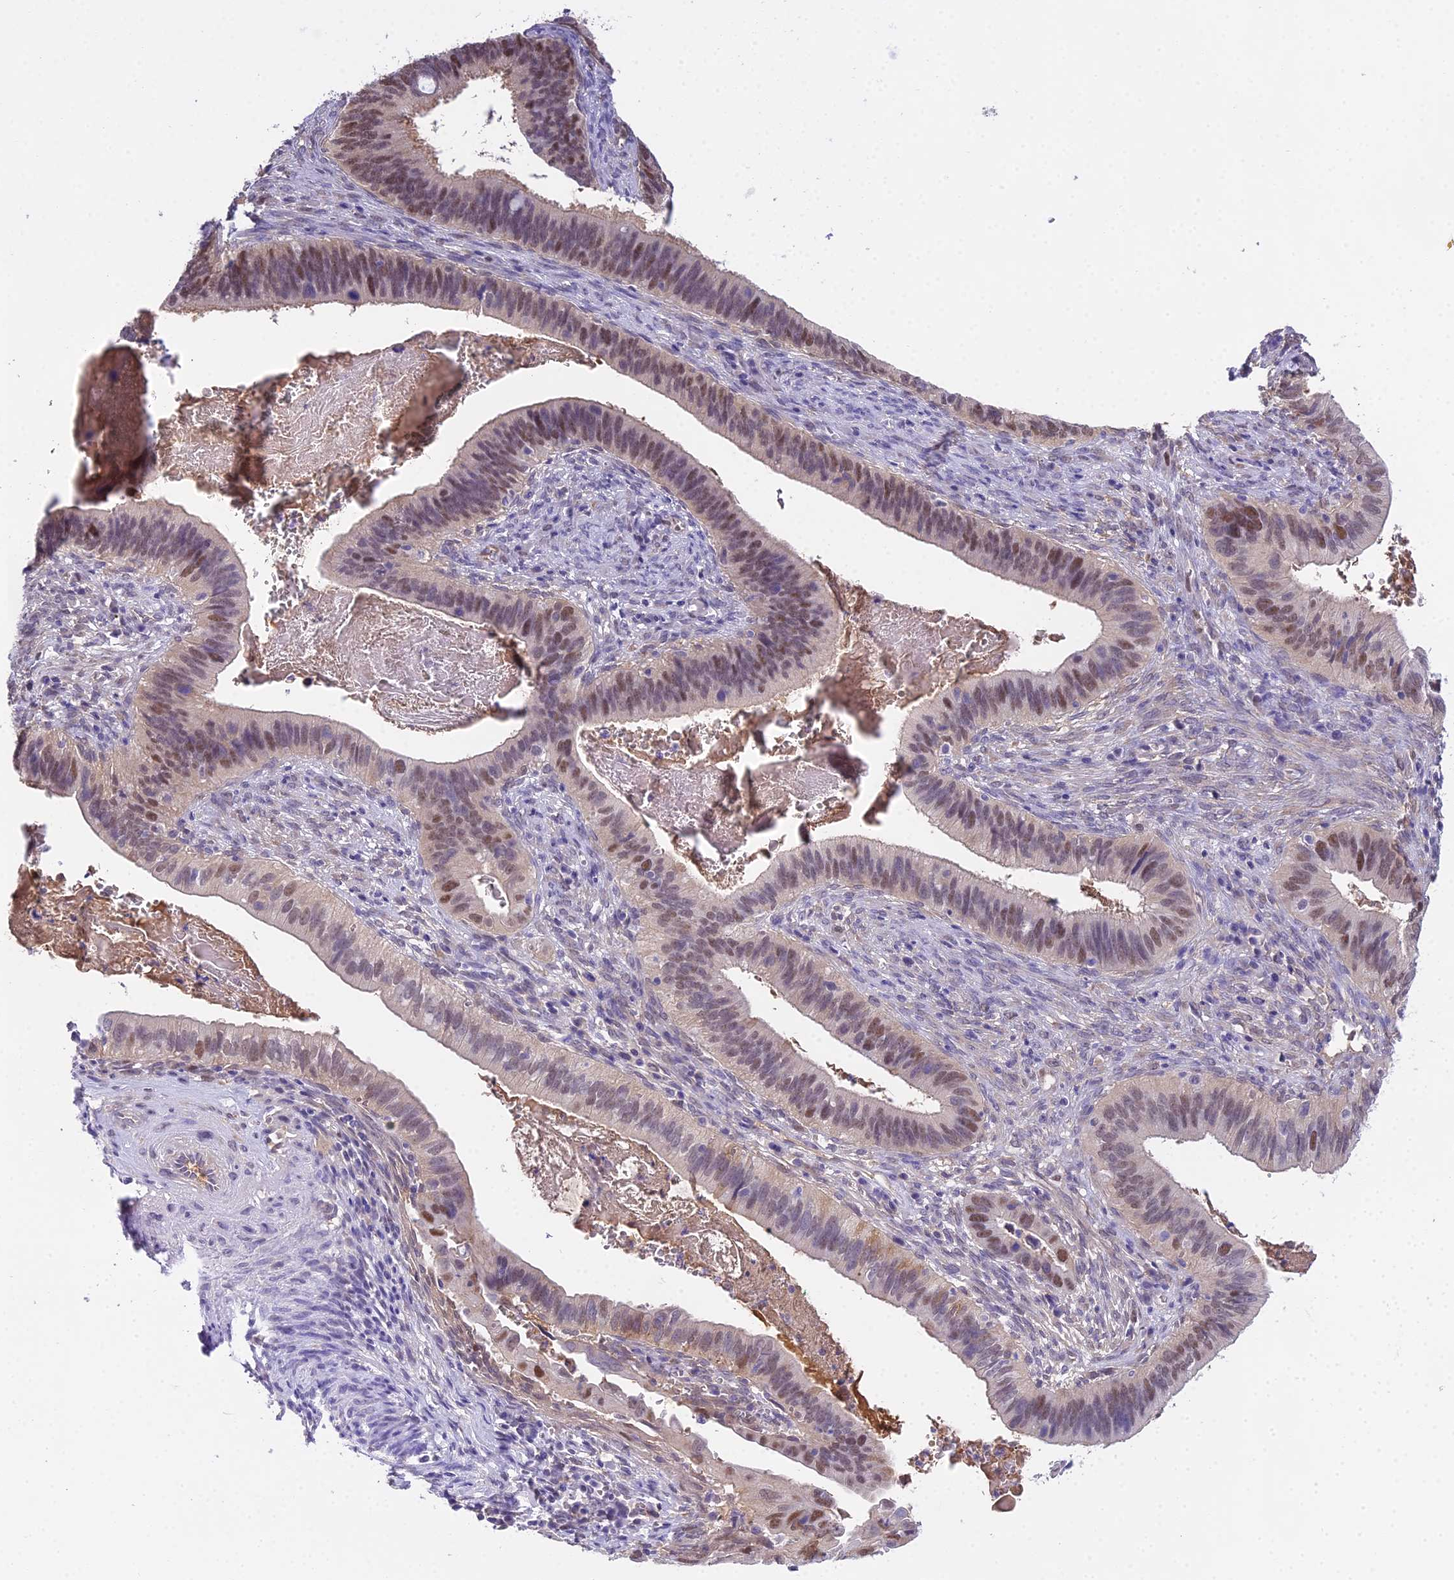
{"staining": {"intensity": "moderate", "quantity": "25%-75%", "location": "nuclear"}, "tissue": "cervical cancer", "cell_type": "Tumor cells", "image_type": "cancer", "snomed": [{"axis": "morphology", "description": "Adenocarcinoma, NOS"}, {"axis": "topography", "description": "Cervix"}], "caption": "A brown stain shows moderate nuclear positivity of a protein in human cervical adenocarcinoma tumor cells.", "gene": "MAT2A", "patient": {"sex": "female", "age": 42}}